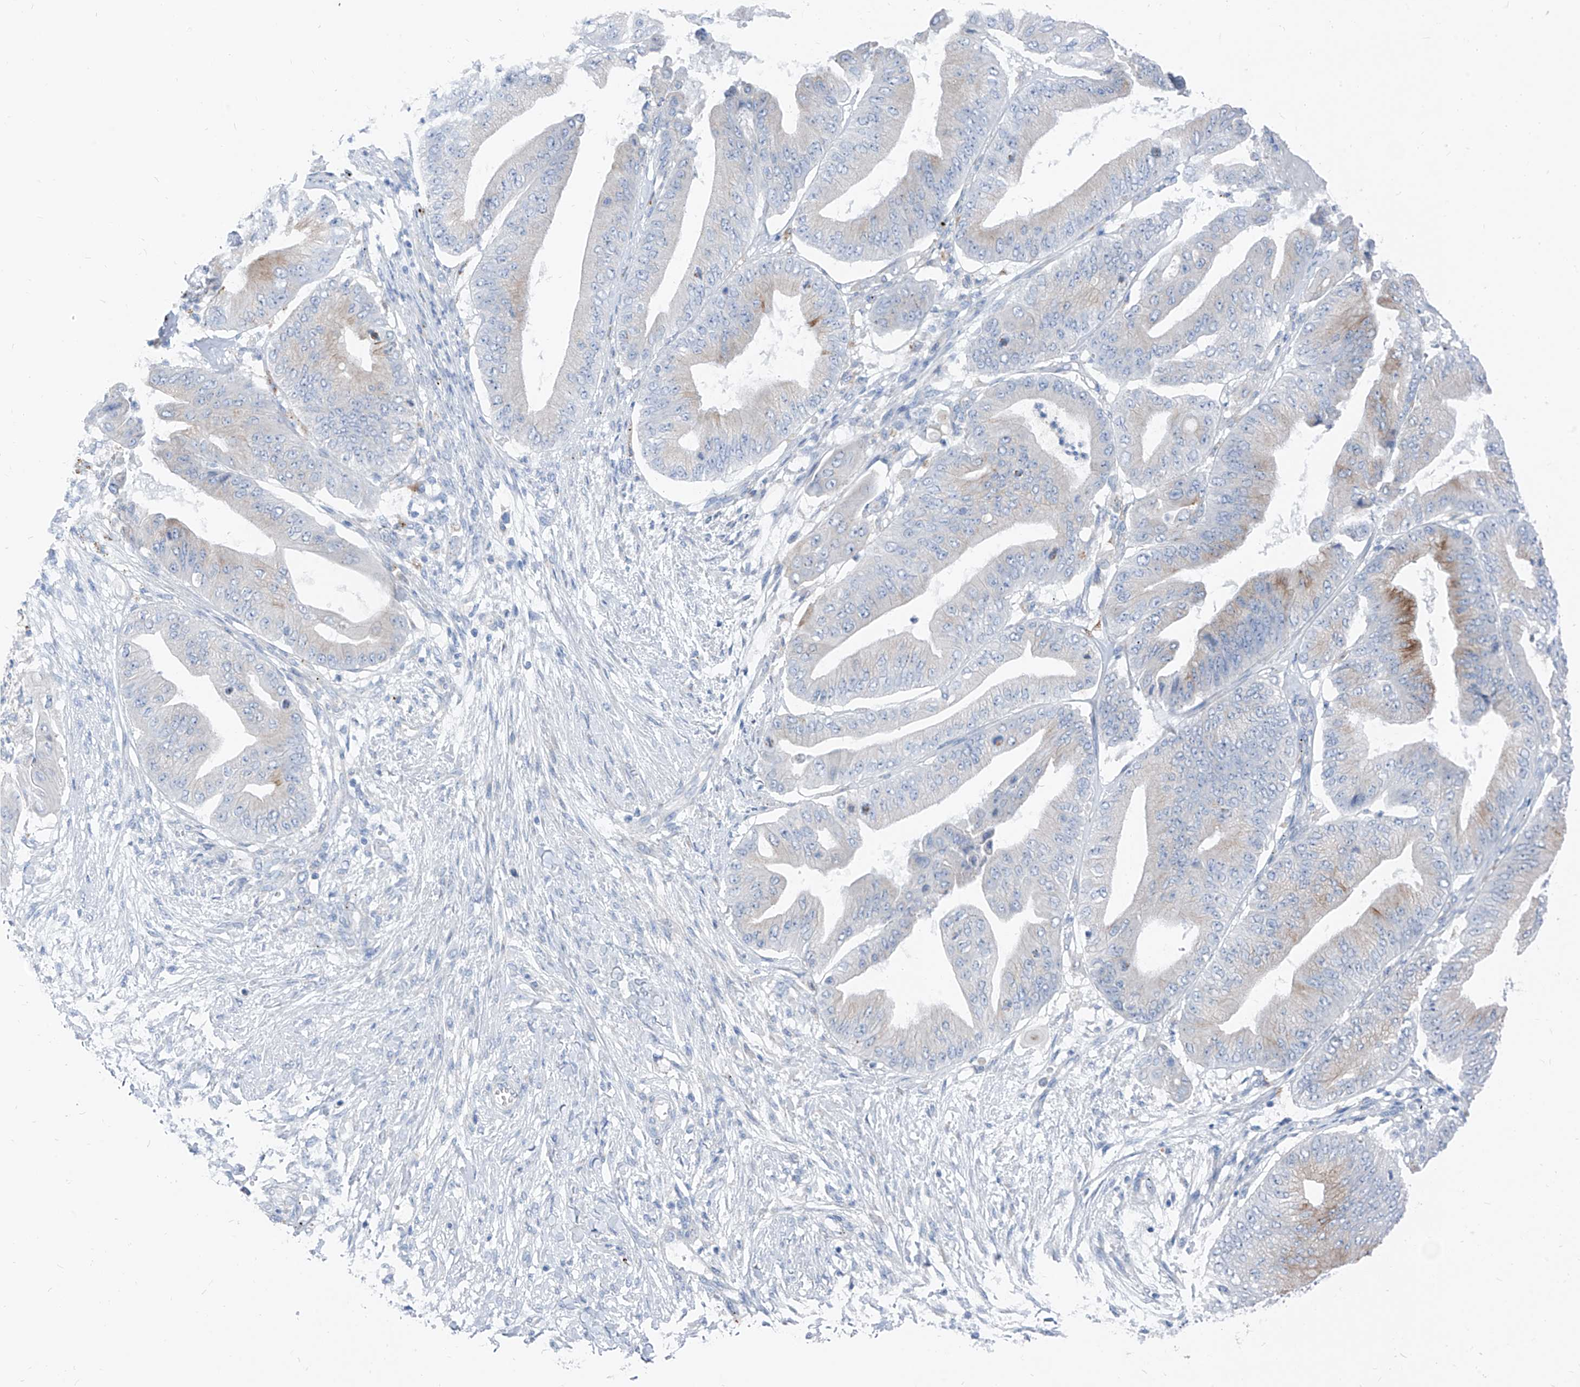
{"staining": {"intensity": "negative", "quantity": "none", "location": "none"}, "tissue": "pancreatic cancer", "cell_type": "Tumor cells", "image_type": "cancer", "snomed": [{"axis": "morphology", "description": "Adenocarcinoma, NOS"}, {"axis": "topography", "description": "Pancreas"}], "caption": "Immunohistochemistry of human pancreatic cancer reveals no staining in tumor cells.", "gene": "GPR137C", "patient": {"sex": "female", "age": 77}}